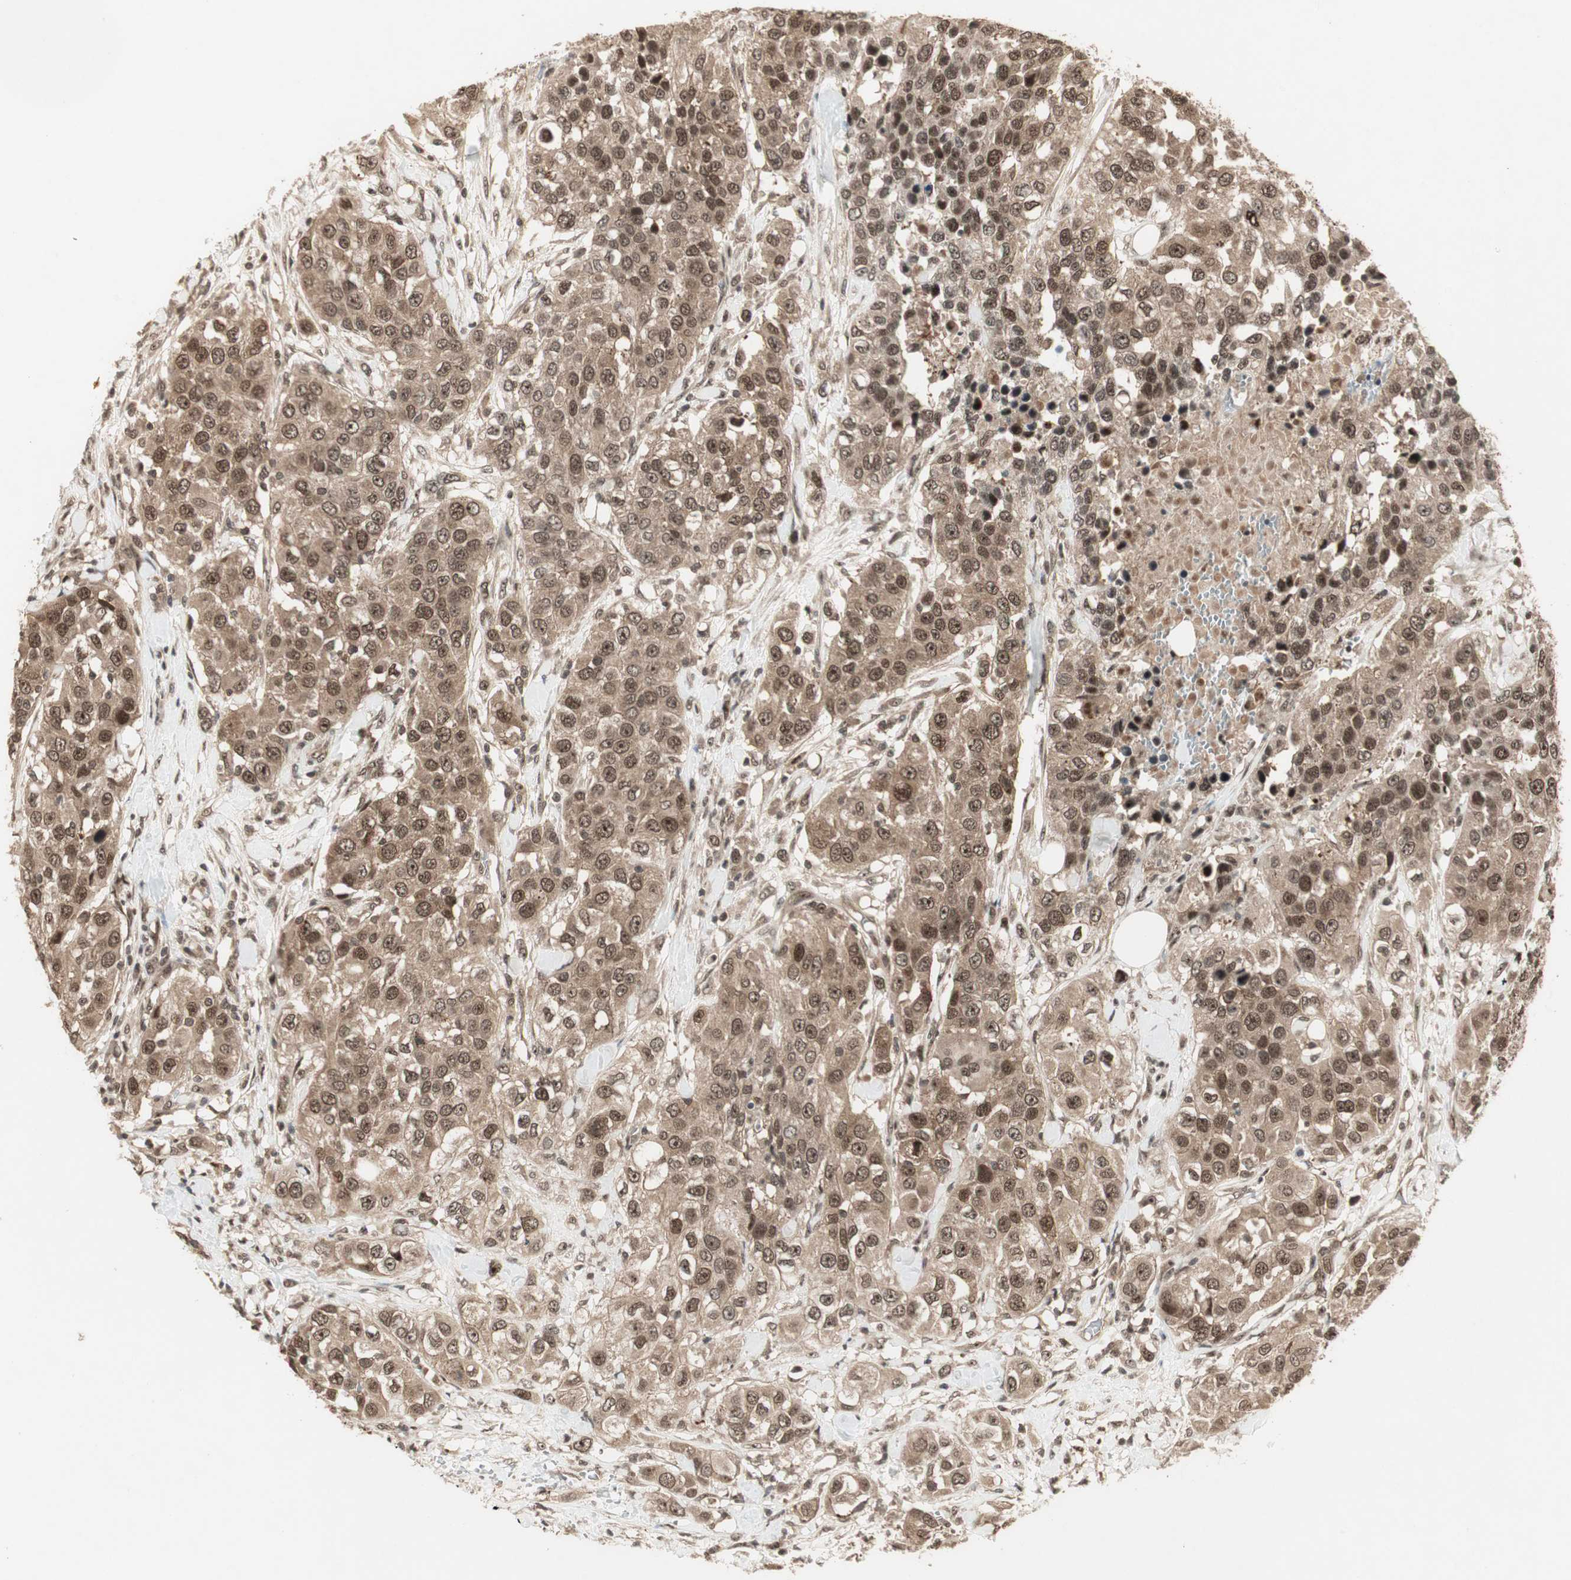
{"staining": {"intensity": "moderate", "quantity": ">75%", "location": "cytoplasmic/membranous,nuclear"}, "tissue": "urothelial cancer", "cell_type": "Tumor cells", "image_type": "cancer", "snomed": [{"axis": "morphology", "description": "Urothelial carcinoma, High grade"}, {"axis": "topography", "description": "Urinary bladder"}], "caption": "Urothelial cancer tissue shows moderate cytoplasmic/membranous and nuclear expression in about >75% of tumor cells, visualized by immunohistochemistry.", "gene": "CSNK2B", "patient": {"sex": "female", "age": 80}}